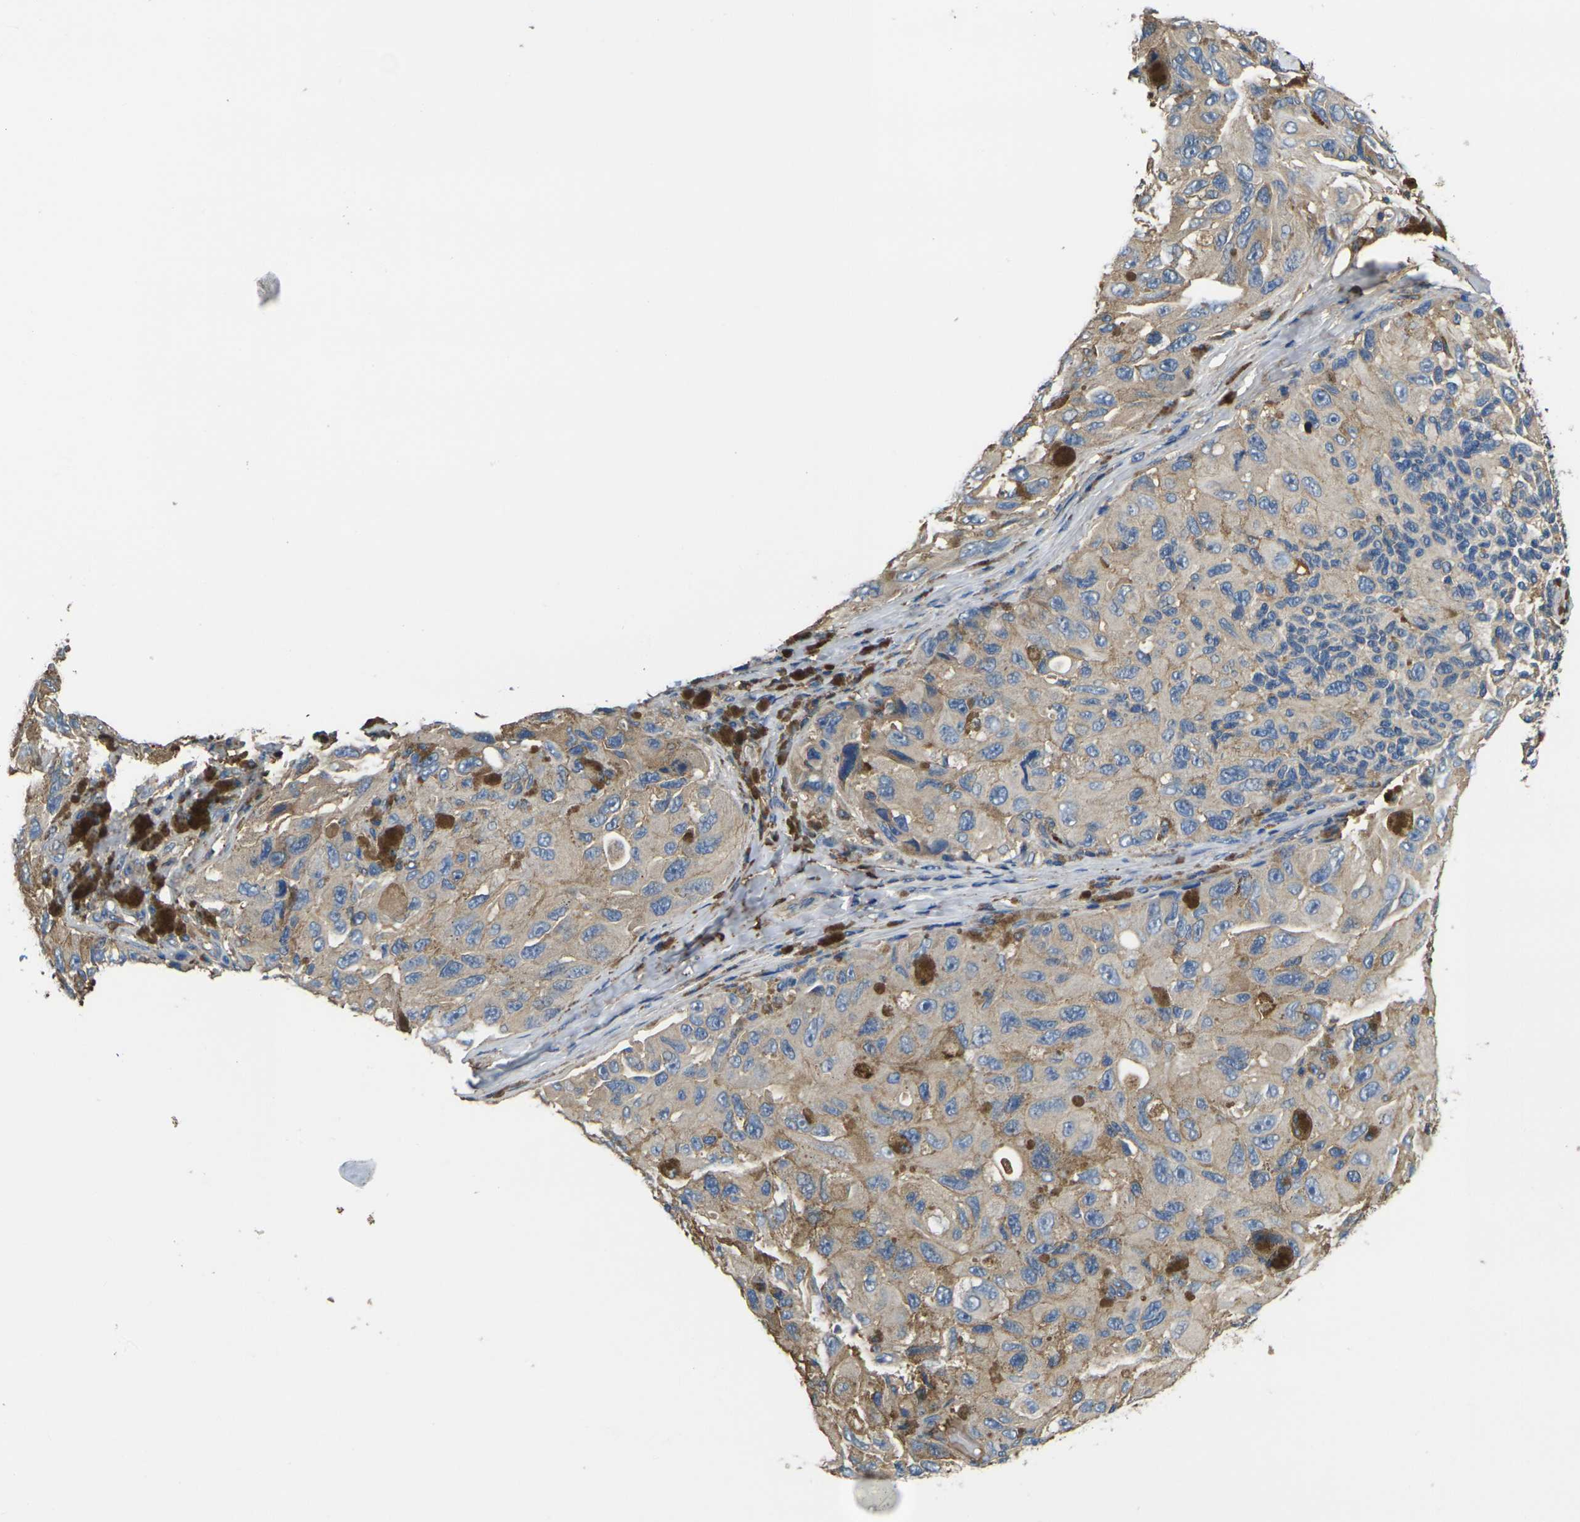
{"staining": {"intensity": "weak", "quantity": ">75%", "location": "cytoplasmic/membranous"}, "tissue": "melanoma", "cell_type": "Tumor cells", "image_type": "cancer", "snomed": [{"axis": "morphology", "description": "Malignant melanoma, NOS"}, {"axis": "topography", "description": "Skin"}], "caption": "A histopathology image of human melanoma stained for a protein displays weak cytoplasmic/membranous brown staining in tumor cells.", "gene": "HSPG2", "patient": {"sex": "female", "age": 73}}